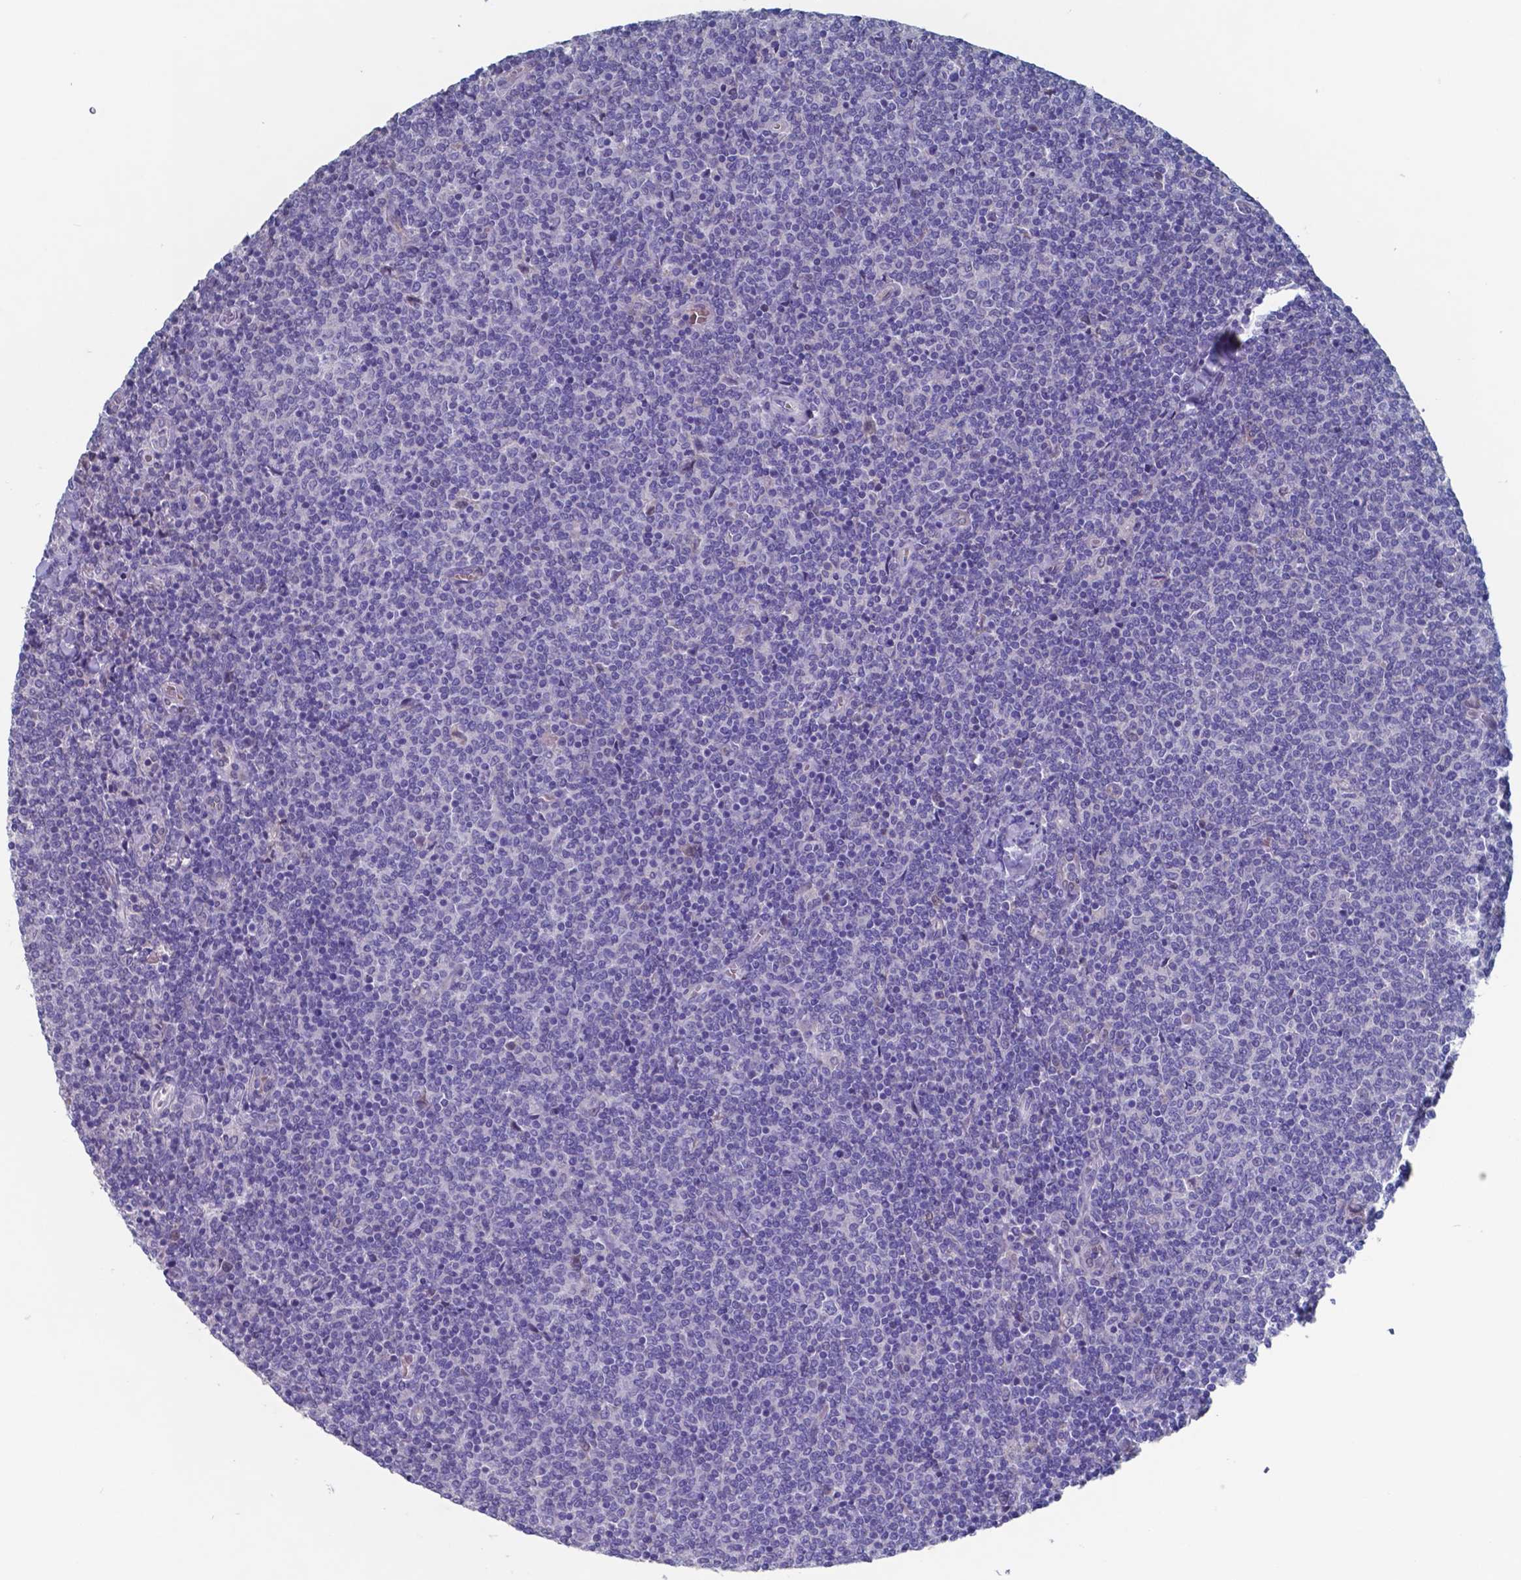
{"staining": {"intensity": "negative", "quantity": "none", "location": "none"}, "tissue": "lymphoma", "cell_type": "Tumor cells", "image_type": "cancer", "snomed": [{"axis": "morphology", "description": "Malignant lymphoma, non-Hodgkin's type, Low grade"}, {"axis": "topography", "description": "Lymph node"}], "caption": "IHC histopathology image of malignant lymphoma, non-Hodgkin's type (low-grade) stained for a protein (brown), which demonstrates no expression in tumor cells.", "gene": "TTR", "patient": {"sex": "male", "age": 52}}